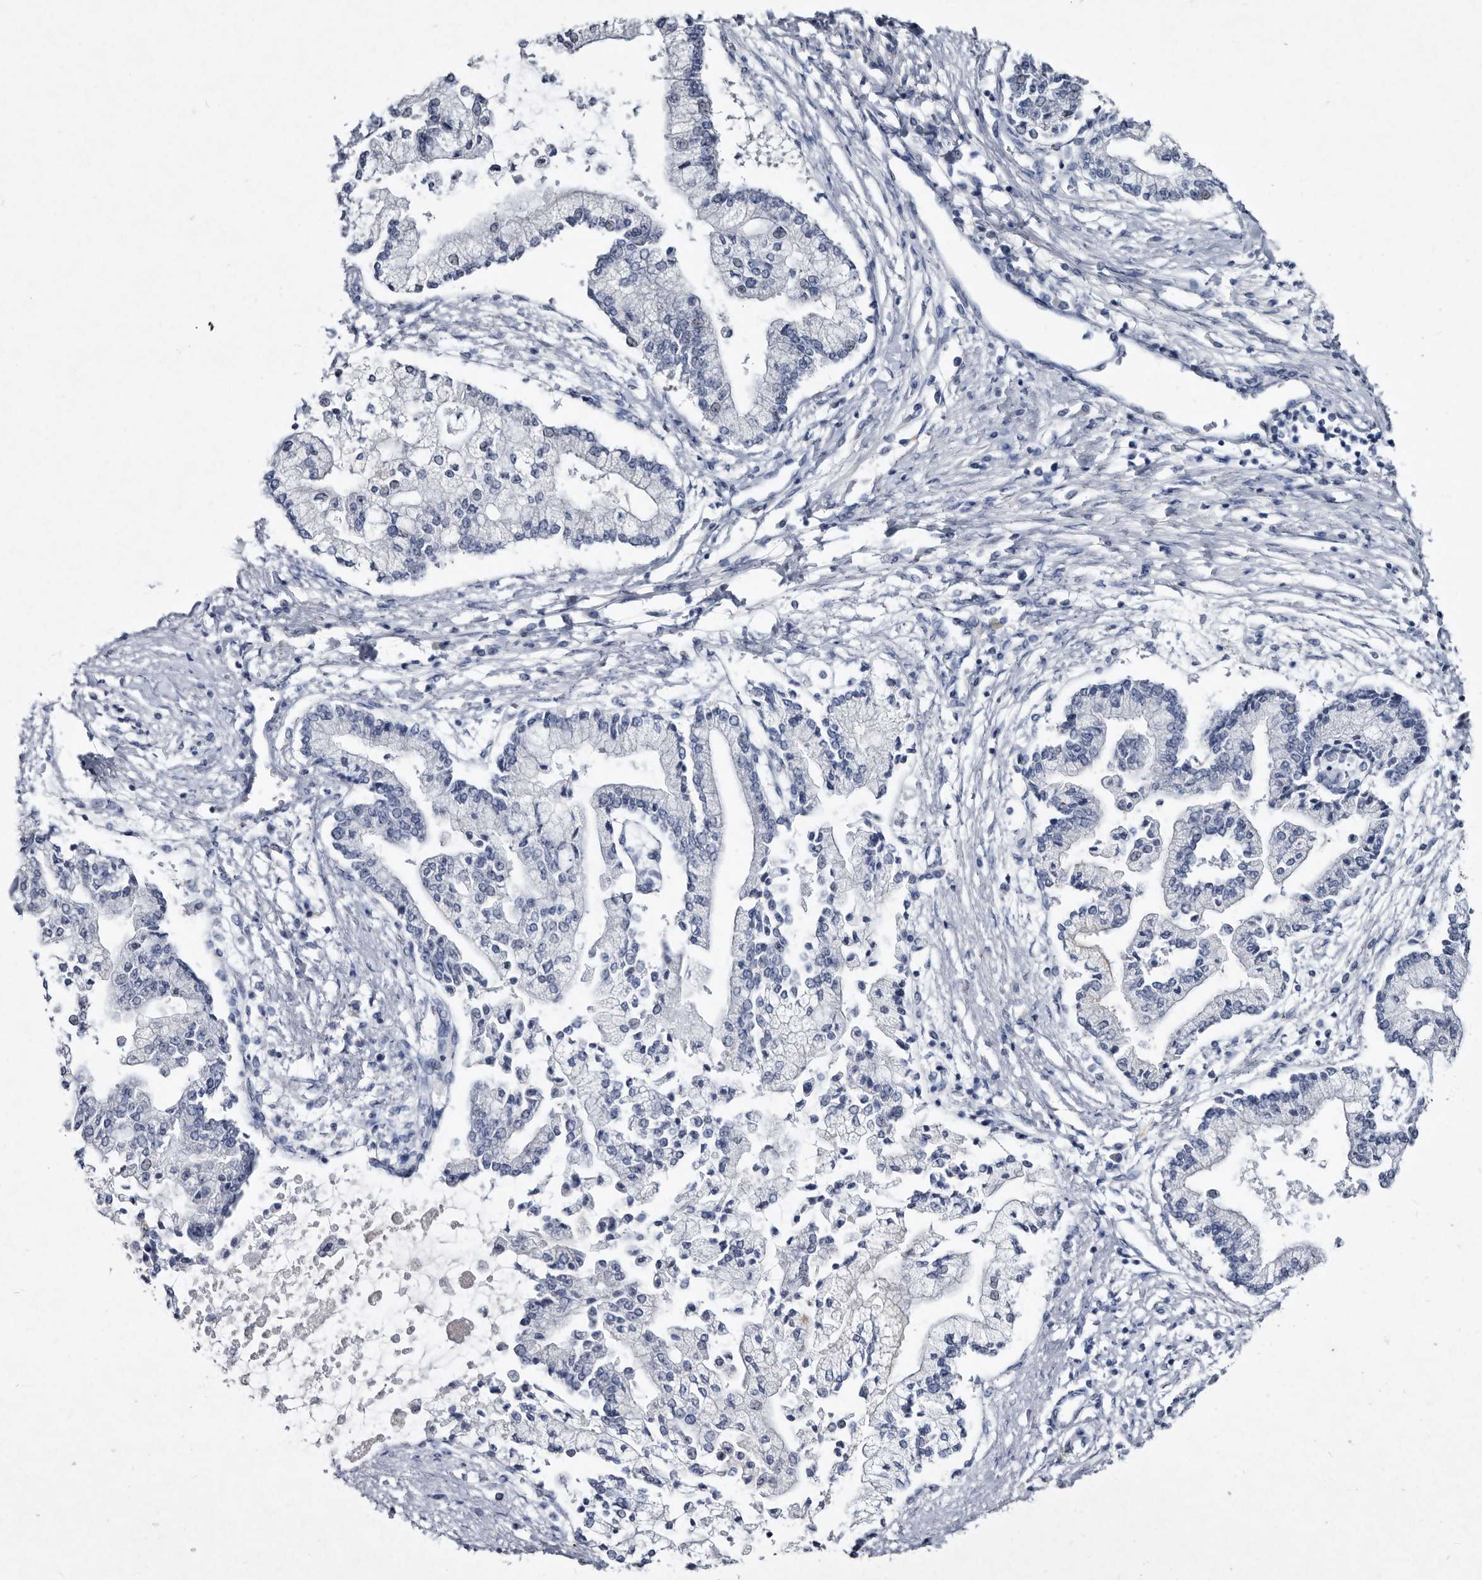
{"staining": {"intensity": "negative", "quantity": "none", "location": "none"}, "tissue": "liver cancer", "cell_type": "Tumor cells", "image_type": "cancer", "snomed": [{"axis": "morphology", "description": "Cholangiocarcinoma"}, {"axis": "topography", "description": "Liver"}], "caption": "This is an immunohistochemistry (IHC) image of liver cancer. There is no expression in tumor cells.", "gene": "SERPINB8", "patient": {"sex": "male", "age": 50}}